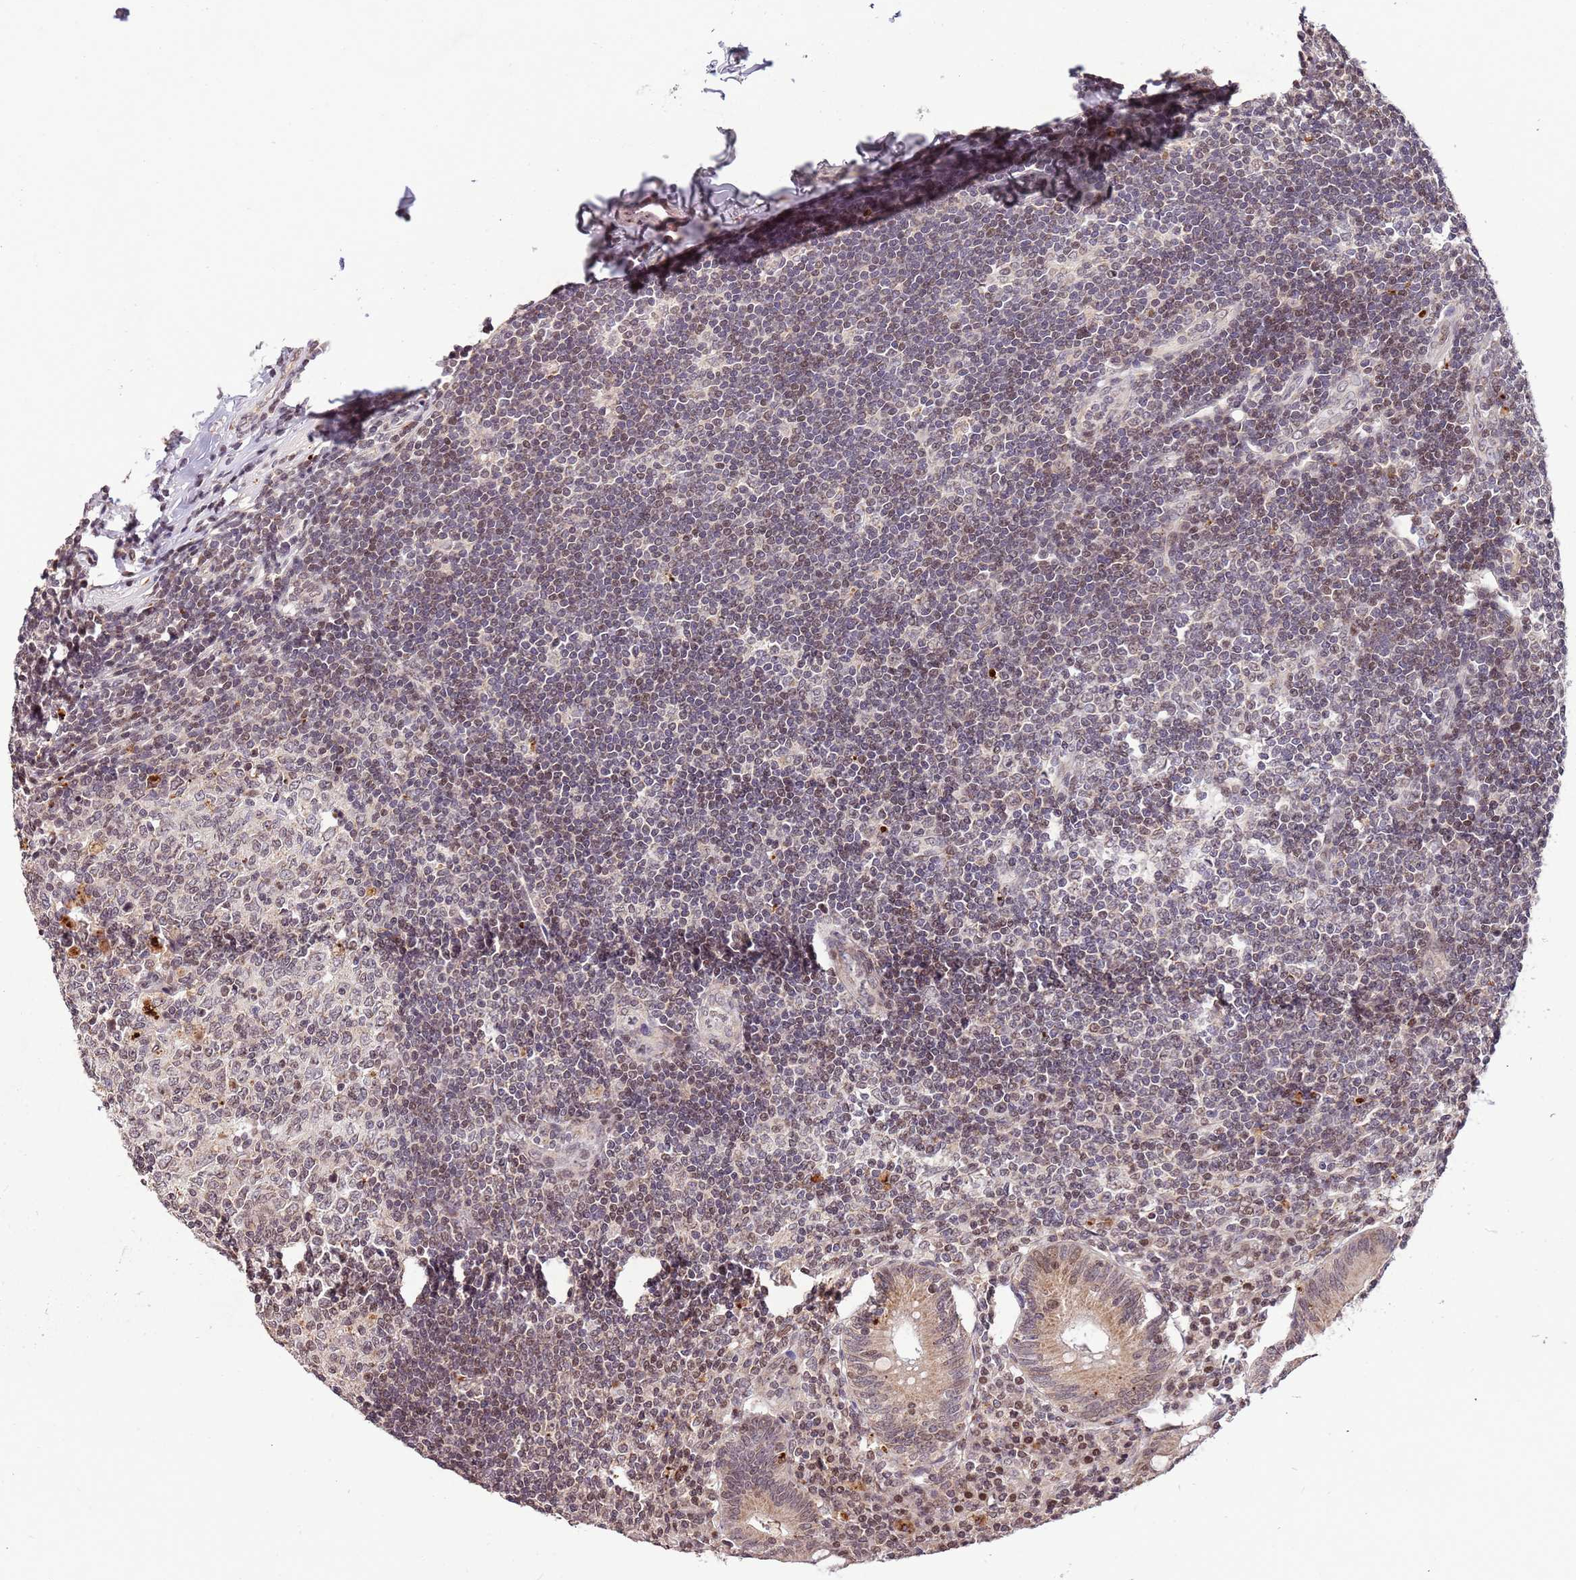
{"staining": {"intensity": "moderate", "quantity": "<25%", "location": "cytoplasmic/membranous,nuclear"}, "tissue": "appendix", "cell_type": "Glandular cells", "image_type": "normal", "snomed": [{"axis": "morphology", "description": "Normal tissue, NOS"}, {"axis": "topography", "description": "Appendix"}], "caption": "Appendix stained with DAB (3,3'-diaminobenzidine) immunohistochemistry demonstrates low levels of moderate cytoplasmic/membranous,nuclear staining in approximately <25% of glandular cells.", "gene": "SAMSN1", "patient": {"sex": "female", "age": 54}}